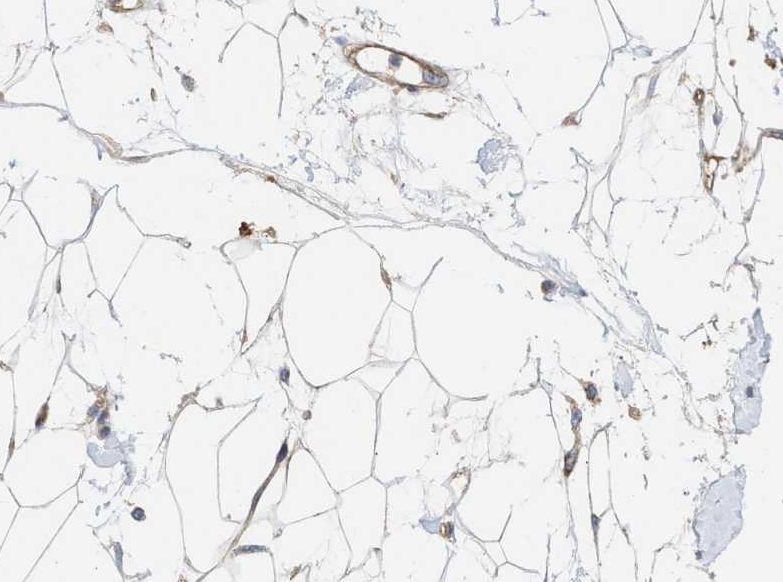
{"staining": {"intensity": "weak", "quantity": "25%-75%", "location": "cytoplasmic/membranous"}, "tissue": "adipose tissue", "cell_type": "Adipocytes", "image_type": "normal", "snomed": [{"axis": "morphology", "description": "Normal tissue, NOS"}, {"axis": "morphology", "description": "Adenocarcinoma, NOS"}, {"axis": "topography", "description": "Duodenum"}, {"axis": "topography", "description": "Peripheral nerve tissue"}], "caption": "Weak cytoplasmic/membranous expression is seen in about 25%-75% of adipocytes in unremarkable adipose tissue. The staining is performed using DAB brown chromogen to label protein expression. The nuclei are counter-stained blue using hematoxylin.", "gene": "OXSM", "patient": {"sex": "female", "age": 60}}